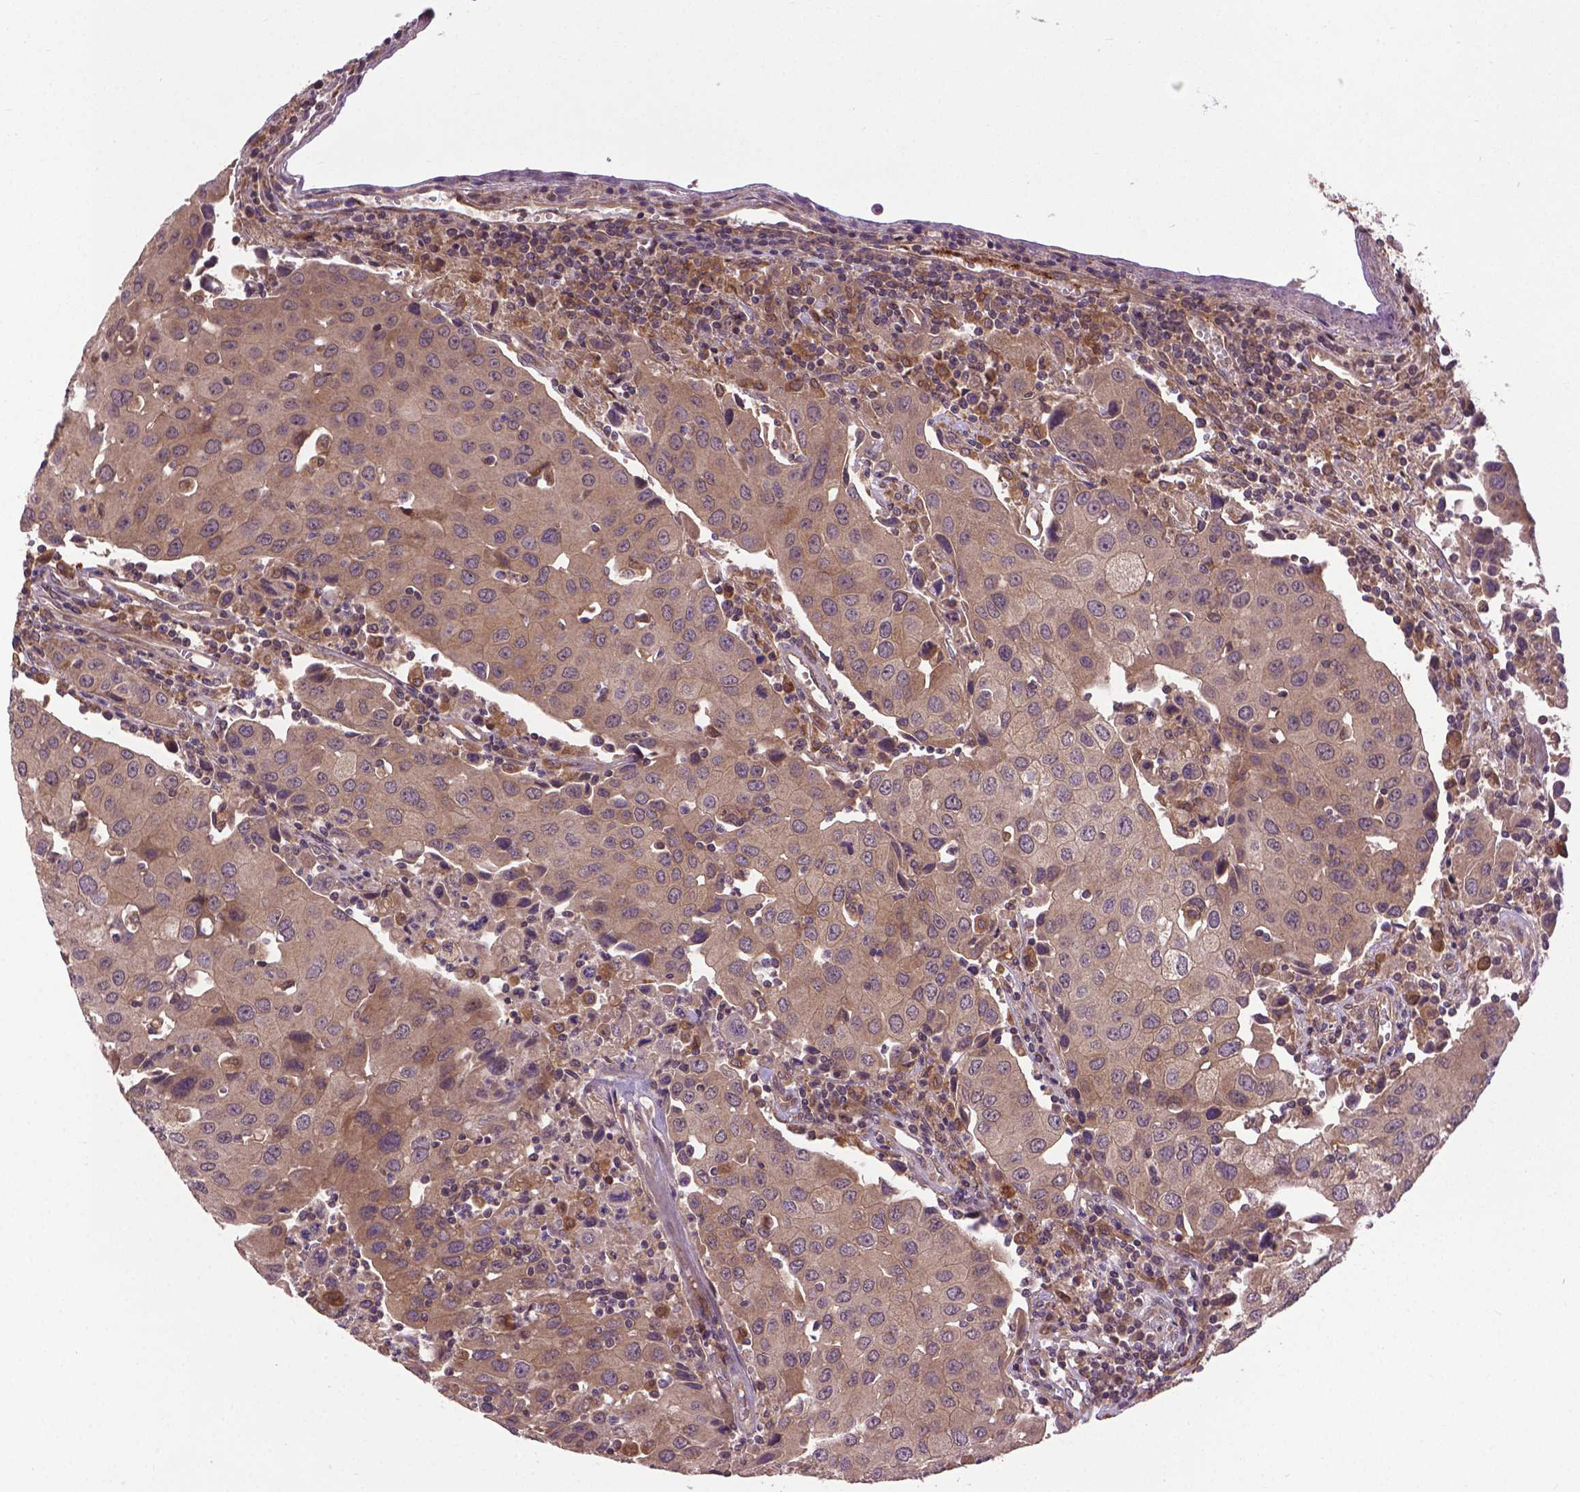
{"staining": {"intensity": "moderate", "quantity": ">75%", "location": "cytoplasmic/membranous"}, "tissue": "urothelial cancer", "cell_type": "Tumor cells", "image_type": "cancer", "snomed": [{"axis": "morphology", "description": "Urothelial carcinoma, High grade"}, {"axis": "topography", "description": "Urinary bladder"}], "caption": "A micrograph showing moderate cytoplasmic/membranous staining in about >75% of tumor cells in urothelial cancer, as visualized by brown immunohistochemical staining.", "gene": "ZNF616", "patient": {"sex": "female", "age": 85}}